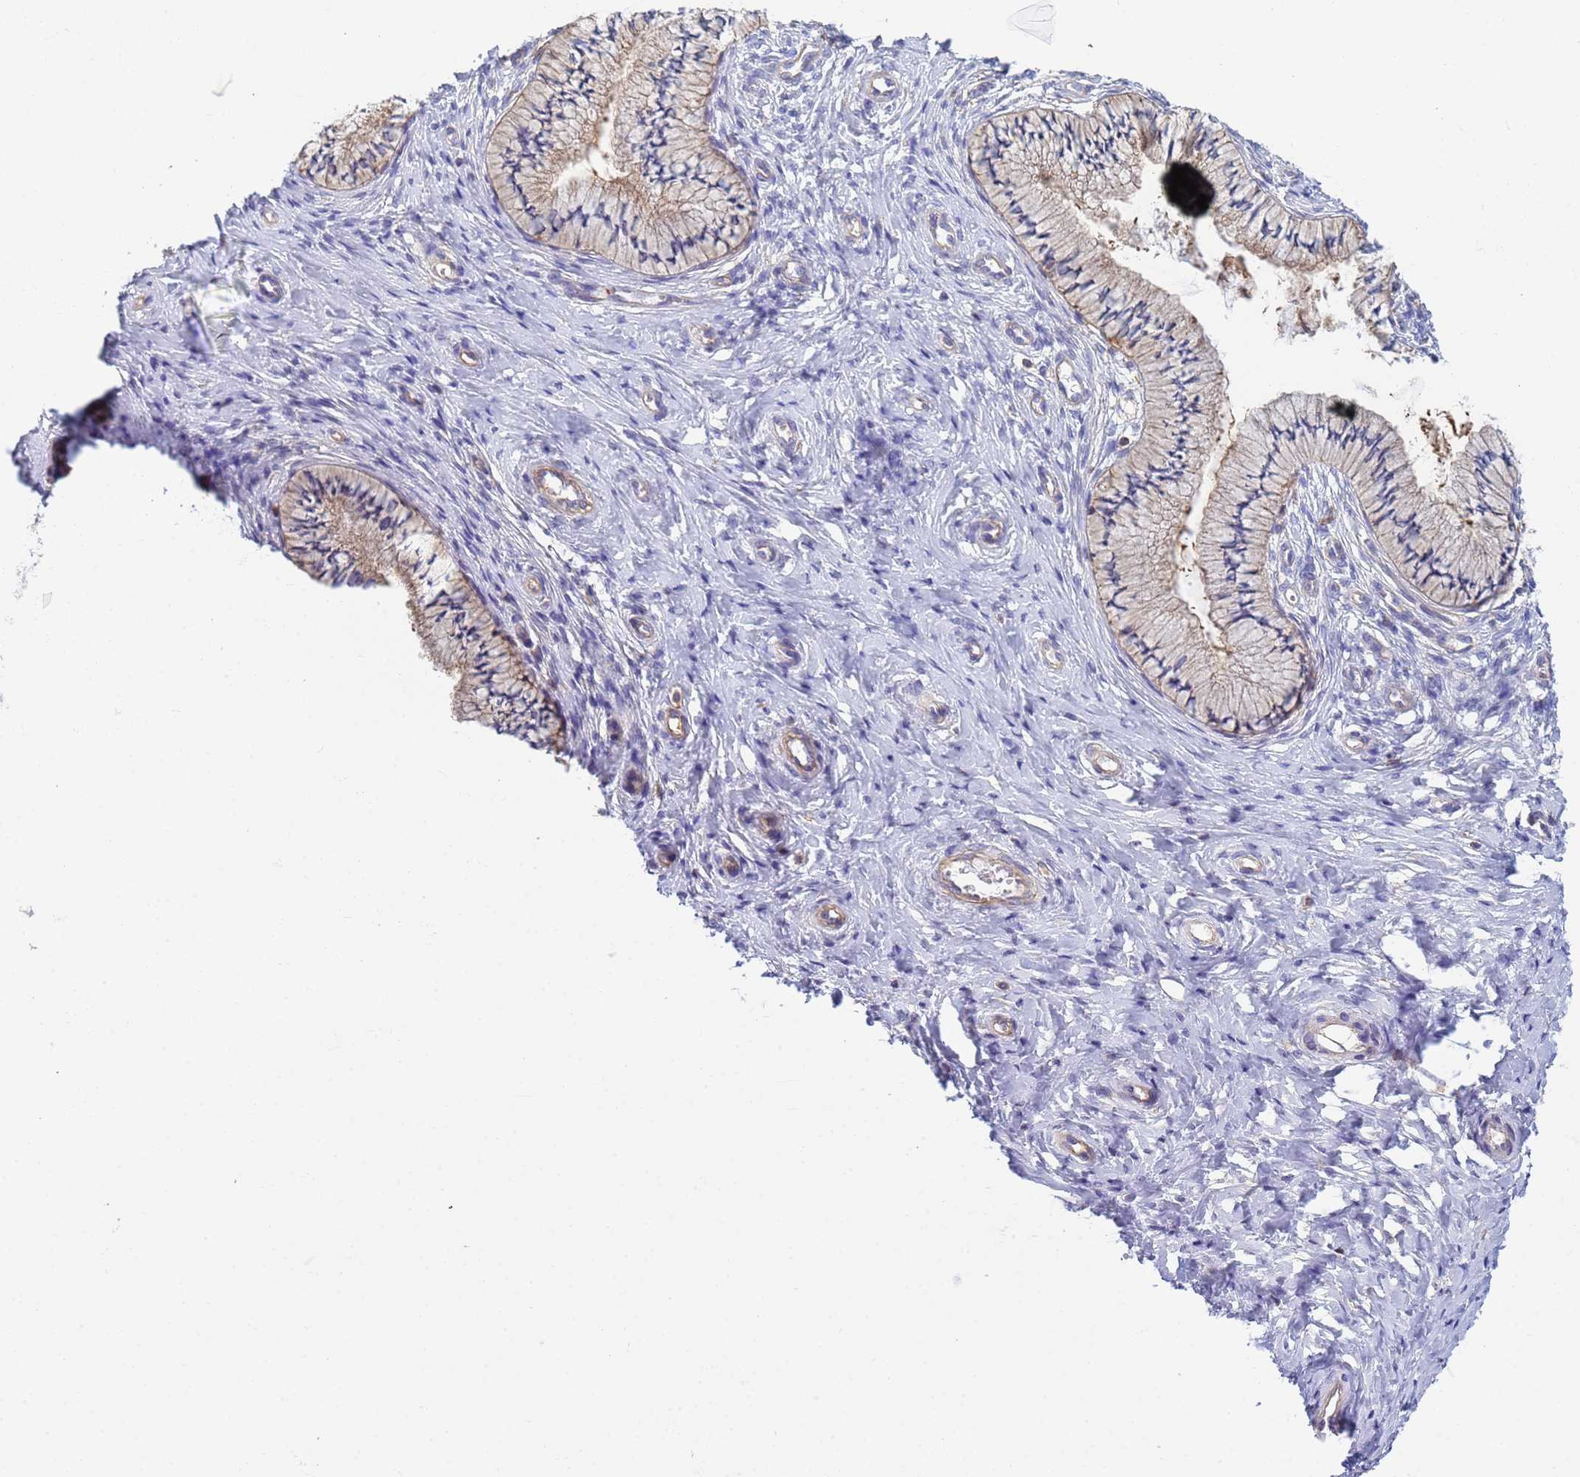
{"staining": {"intensity": "moderate", "quantity": "25%-75%", "location": "cytoplasmic/membranous"}, "tissue": "cervix", "cell_type": "Glandular cells", "image_type": "normal", "snomed": [{"axis": "morphology", "description": "Normal tissue, NOS"}, {"axis": "topography", "description": "Cervix"}], "caption": "Human cervix stained for a protein (brown) exhibits moderate cytoplasmic/membranous positive positivity in approximately 25%-75% of glandular cells.", "gene": "ZNG1A", "patient": {"sex": "female", "age": 36}}